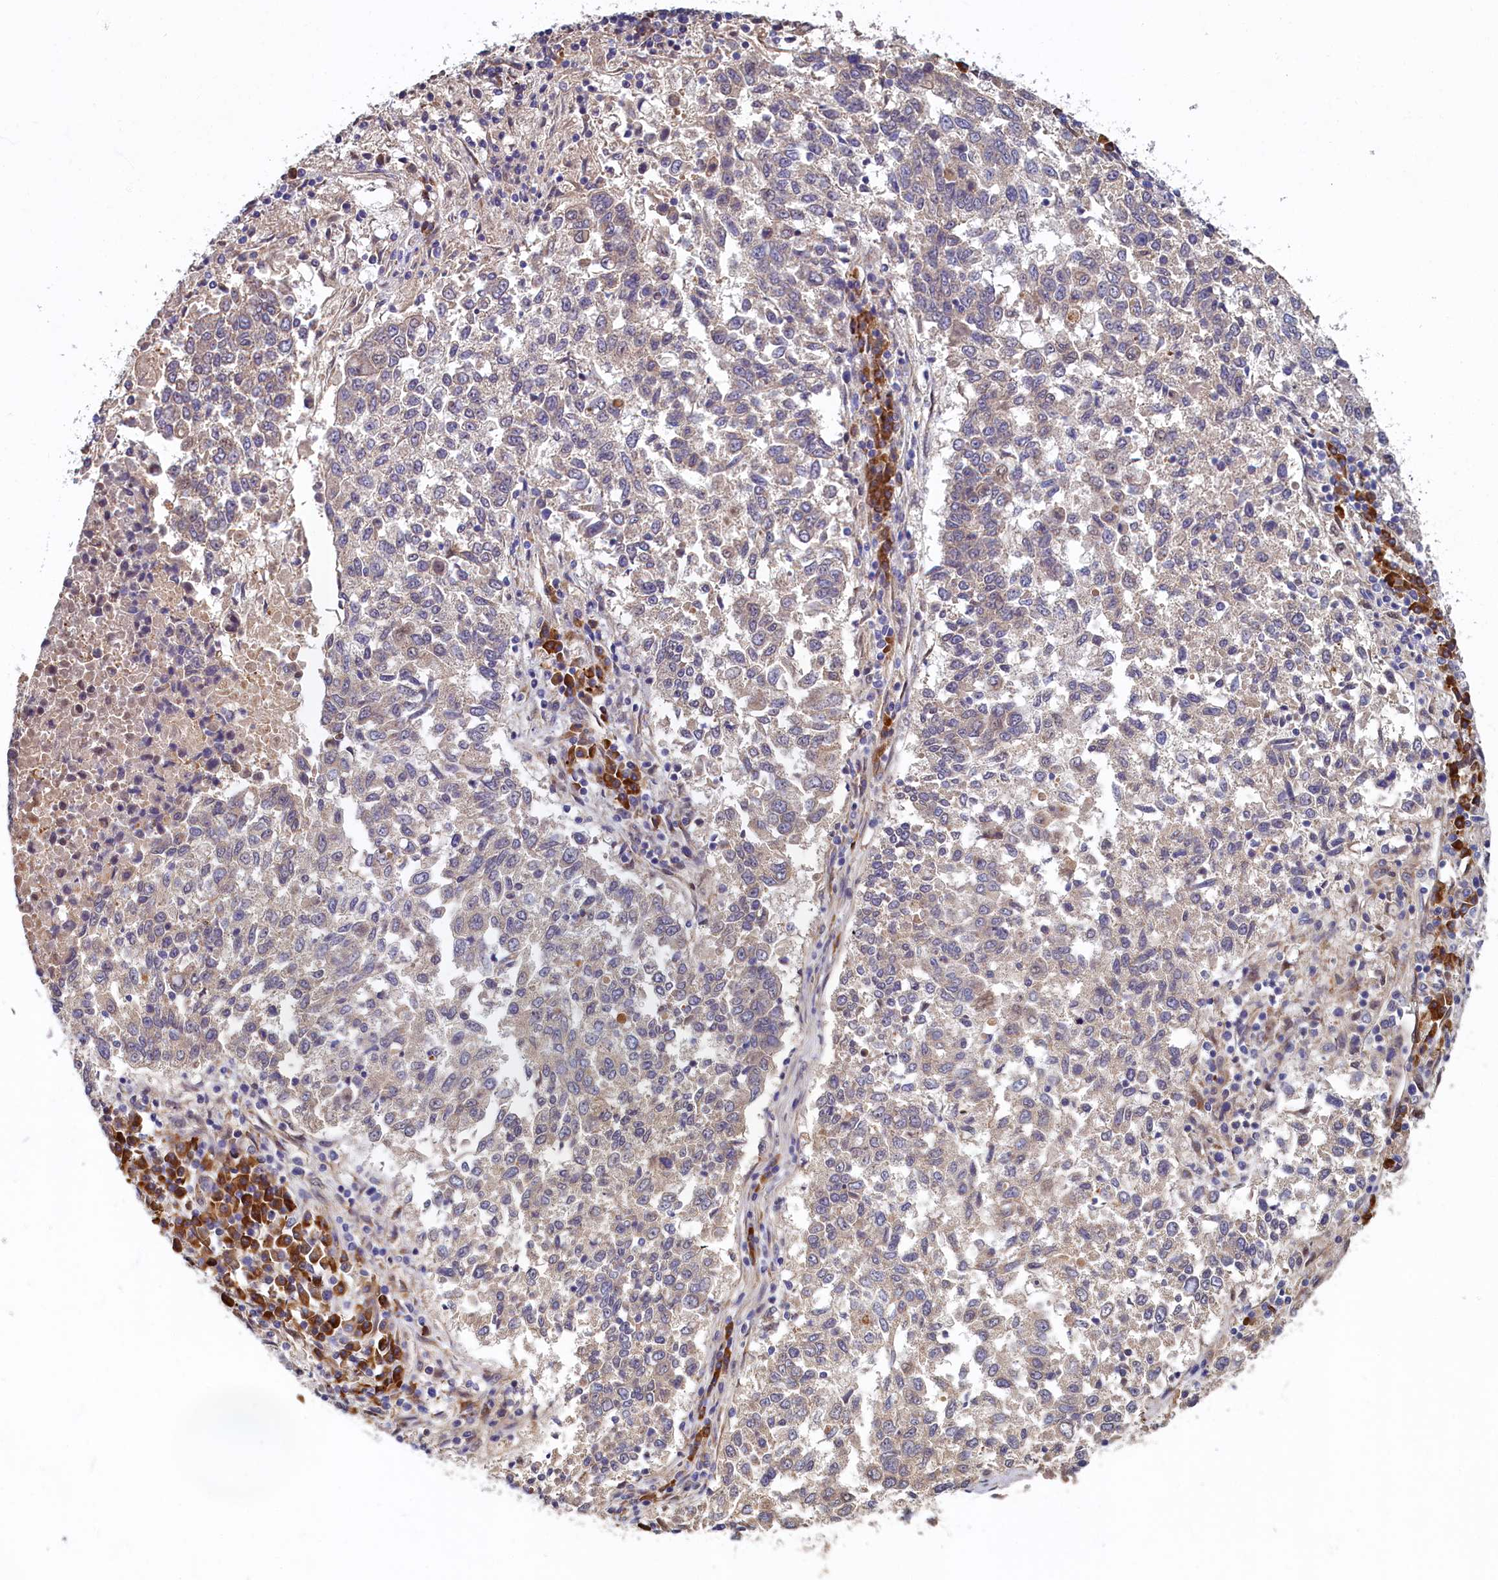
{"staining": {"intensity": "negative", "quantity": "none", "location": "none"}, "tissue": "lung cancer", "cell_type": "Tumor cells", "image_type": "cancer", "snomed": [{"axis": "morphology", "description": "Squamous cell carcinoma, NOS"}, {"axis": "topography", "description": "Lung"}], "caption": "An immunohistochemistry (IHC) photomicrograph of lung squamous cell carcinoma is shown. There is no staining in tumor cells of lung squamous cell carcinoma. Nuclei are stained in blue.", "gene": "SLC16A14", "patient": {"sex": "male", "age": 73}}